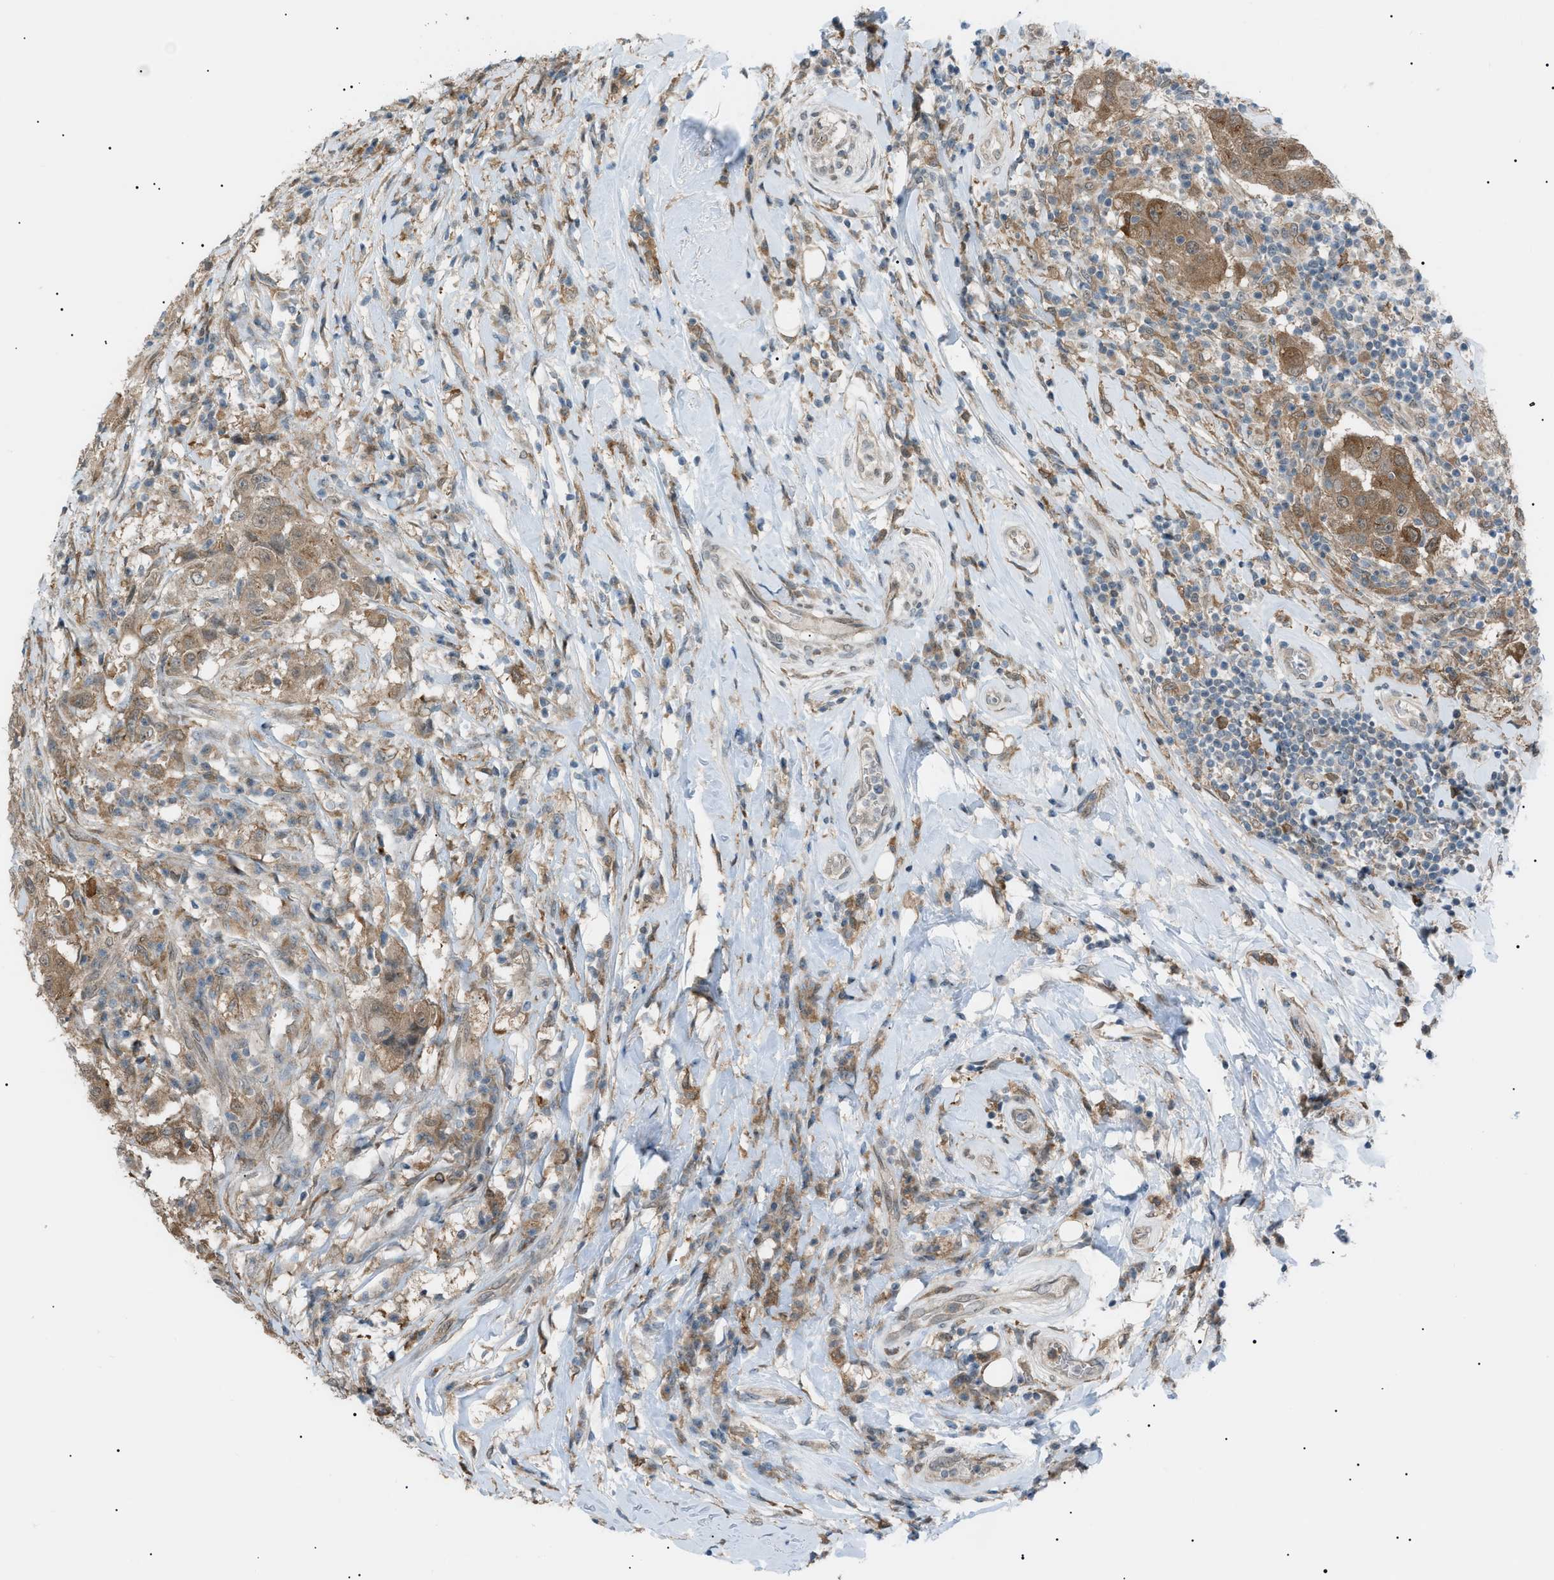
{"staining": {"intensity": "moderate", "quantity": ">75%", "location": "cytoplasmic/membranous,nuclear"}, "tissue": "breast cancer", "cell_type": "Tumor cells", "image_type": "cancer", "snomed": [{"axis": "morphology", "description": "Duct carcinoma"}, {"axis": "topography", "description": "Breast"}], "caption": "Human breast cancer (invasive ductal carcinoma) stained for a protein (brown) displays moderate cytoplasmic/membranous and nuclear positive expression in approximately >75% of tumor cells.", "gene": "LPIN2", "patient": {"sex": "female", "age": 27}}